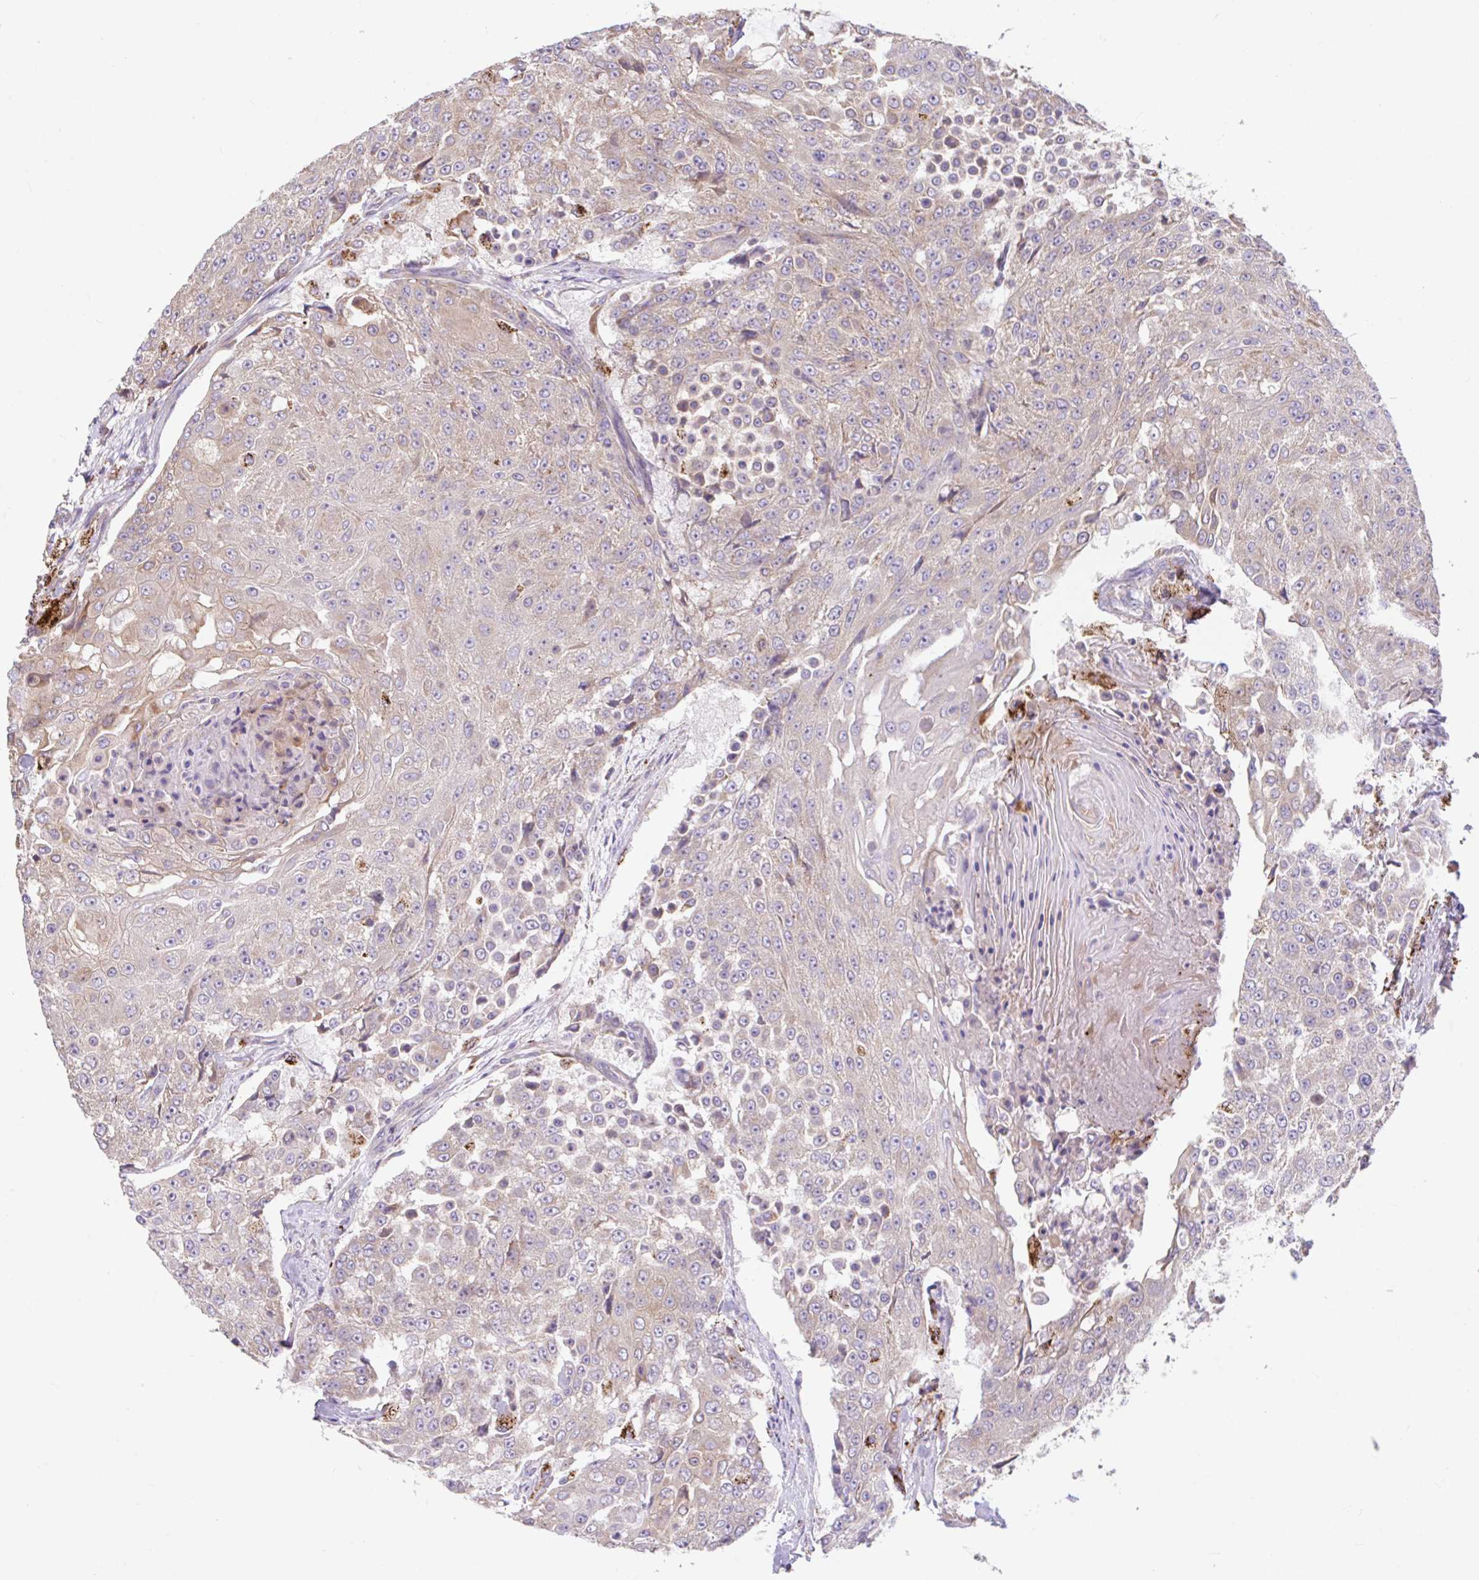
{"staining": {"intensity": "weak", "quantity": "25%-75%", "location": "cytoplasmic/membranous"}, "tissue": "urothelial cancer", "cell_type": "Tumor cells", "image_type": "cancer", "snomed": [{"axis": "morphology", "description": "Urothelial carcinoma, High grade"}, {"axis": "topography", "description": "Urinary bladder"}], "caption": "Urothelial cancer stained with a protein marker displays weak staining in tumor cells.", "gene": "RALBP1", "patient": {"sex": "female", "age": 63}}